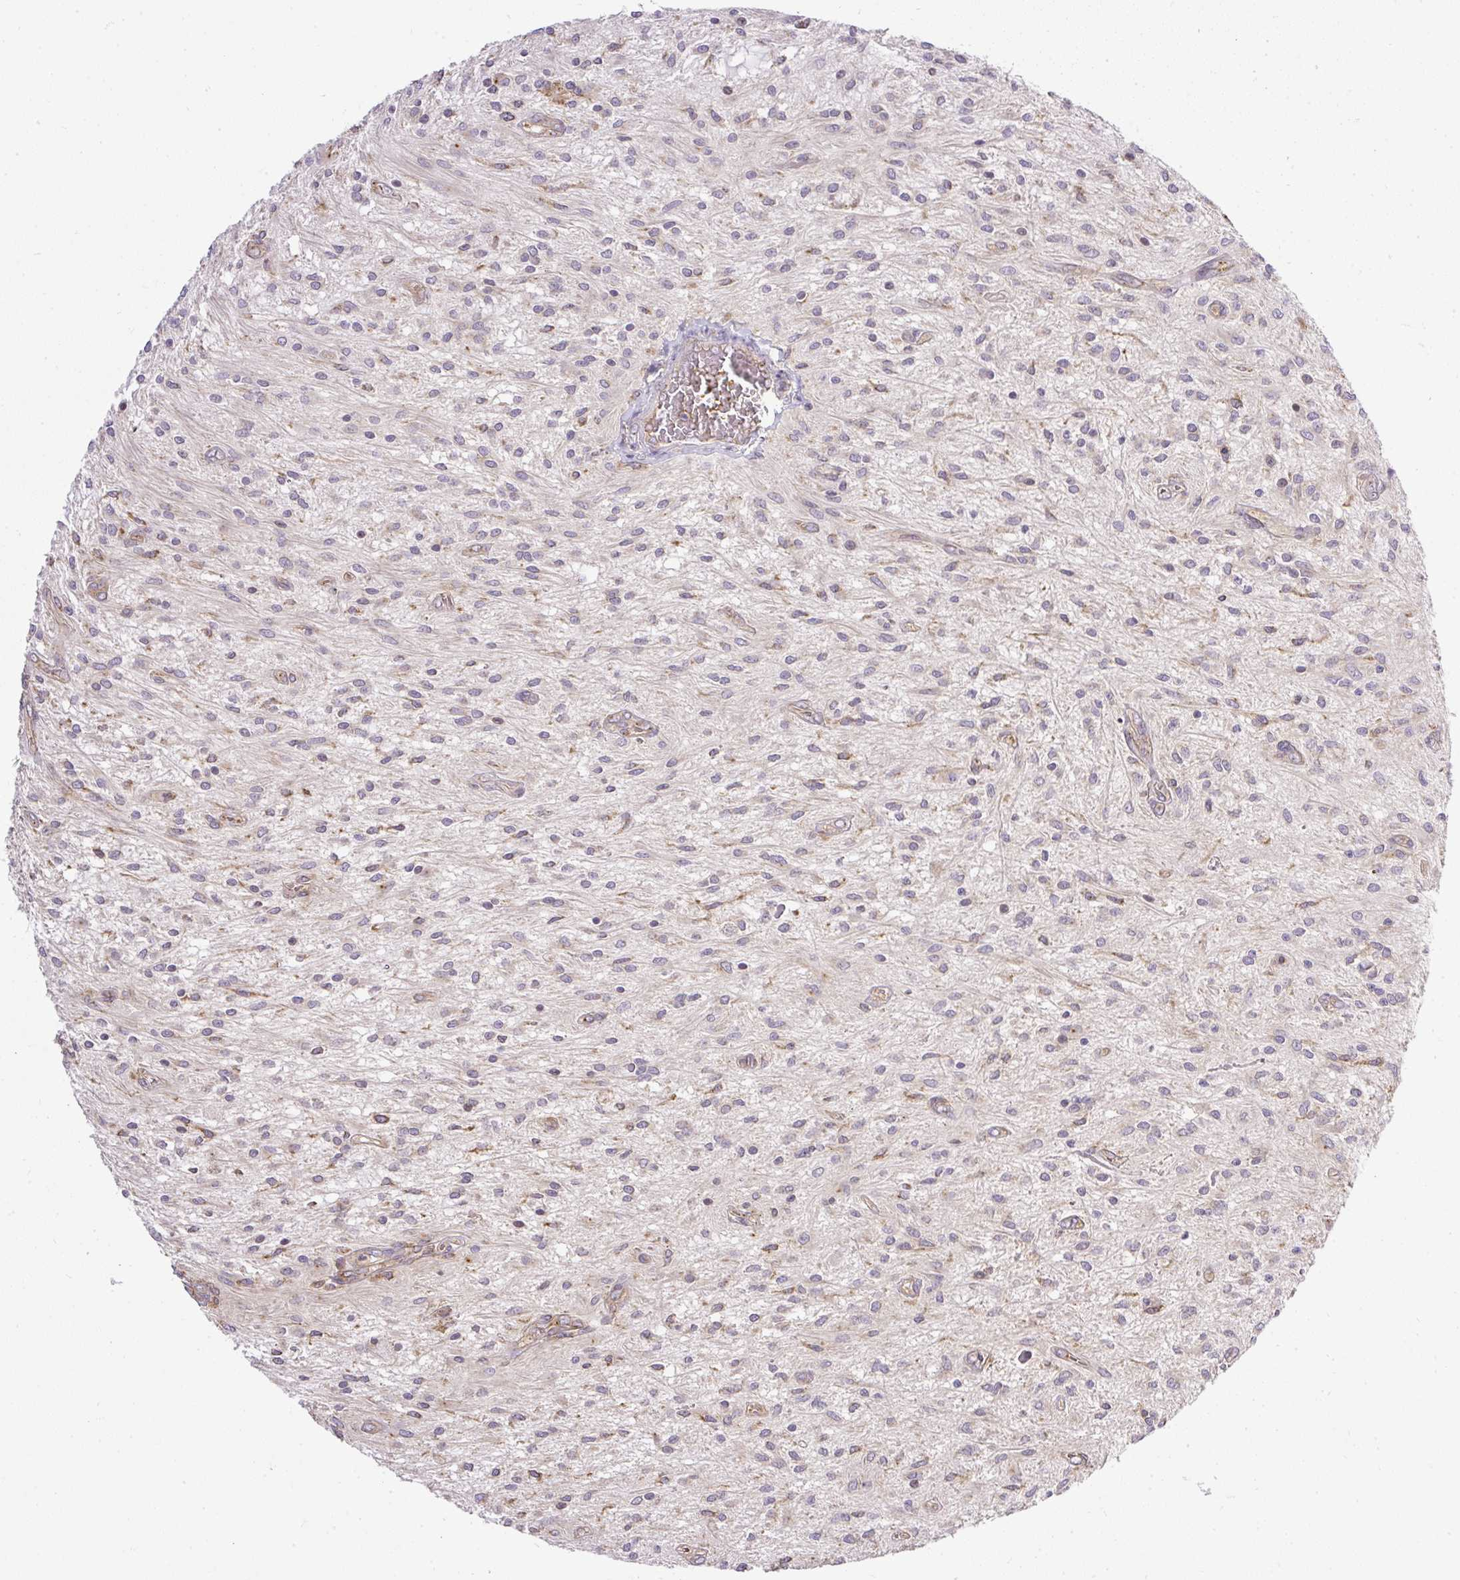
{"staining": {"intensity": "weak", "quantity": "25%-75%", "location": "cytoplasmic/membranous"}, "tissue": "glioma", "cell_type": "Tumor cells", "image_type": "cancer", "snomed": [{"axis": "morphology", "description": "Glioma, malignant, Low grade"}, {"axis": "topography", "description": "Cerebellum"}], "caption": "Tumor cells show low levels of weak cytoplasmic/membranous positivity in approximately 25%-75% of cells in glioma.", "gene": "SMC4", "patient": {"sex": "female", "age": 14}}